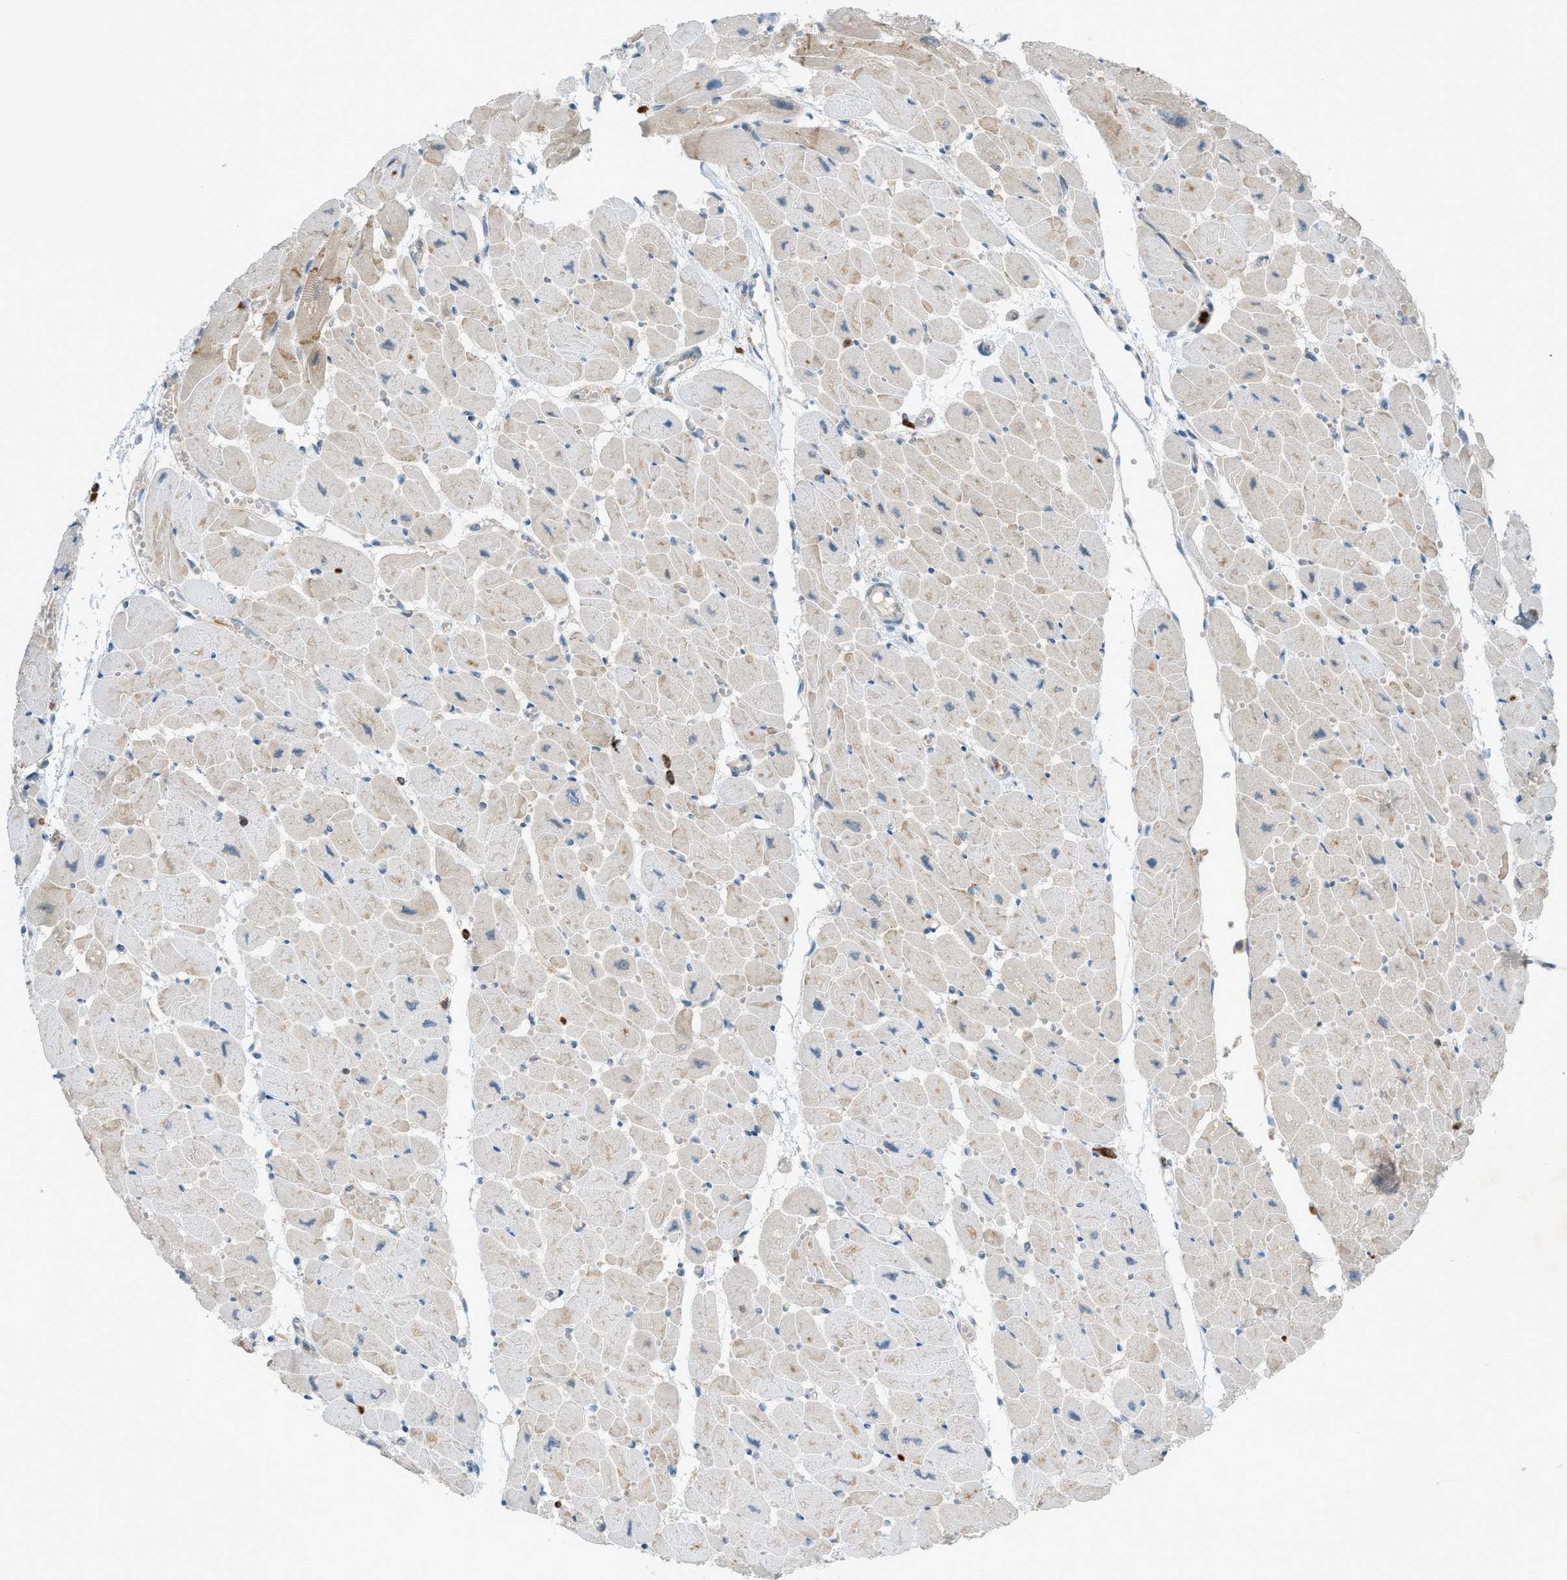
{"staining": {"intensity": "moderate", "quantity": "<25%", "location": "cytoplasmic/membranous"}, "tissue": "heart muscle", "cell_type": "Cardiomyocytes", "image_type": "normal", "snomed": [{"axis": "morphology", "description": "Normal tissue, NOS"}, {"axis": "topography", "description": "Heart"}], "caption": "Immunohistochemical staining of benign heart muscle demonstrates low levels of moderate cytoplasmic/membranous staining in approximately <25% of cardiomyocytes.", "gene": "DYRK1A", "patient": {"sex": "female", "age": 54}}